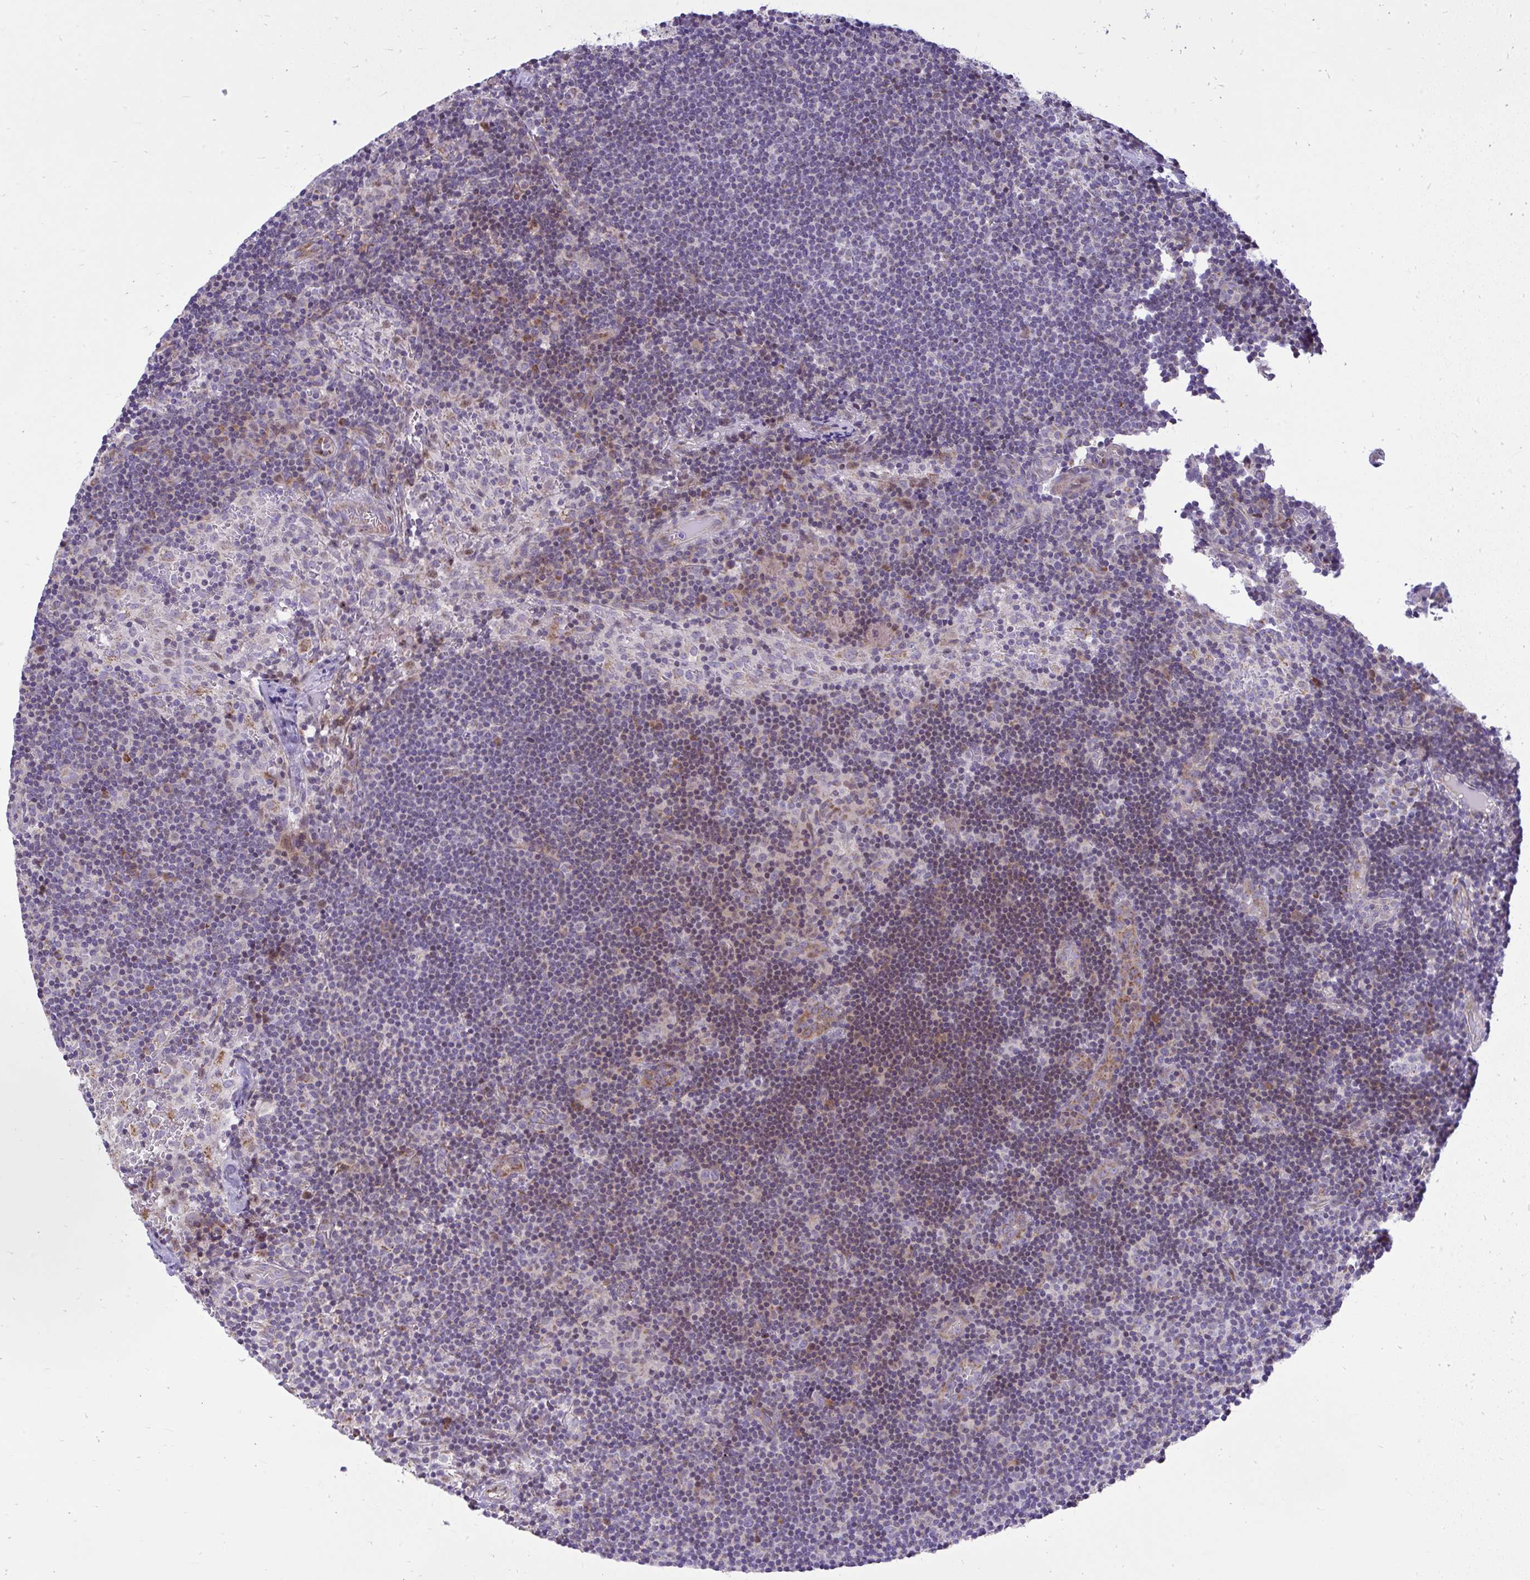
{"staining": {"intensity": "negative", "quantity": "none", "location": "none"}, "tissue": "lymph node", "cell_type": "Germinal center cells", "image_type": "normal", "snomed": [{"axis": "morphology", "description": "Normal tissue, NOS"}, {"axis": "topography", "description": "Lymph node"}], "caption": "A high-resolution micrograph shows immunohistochemistry staining of benign lymph node, which reveals no significant positivity in germinal center cells.", "gene": "GPRIN3", "patient": {"sex": "female", "age": 45}}